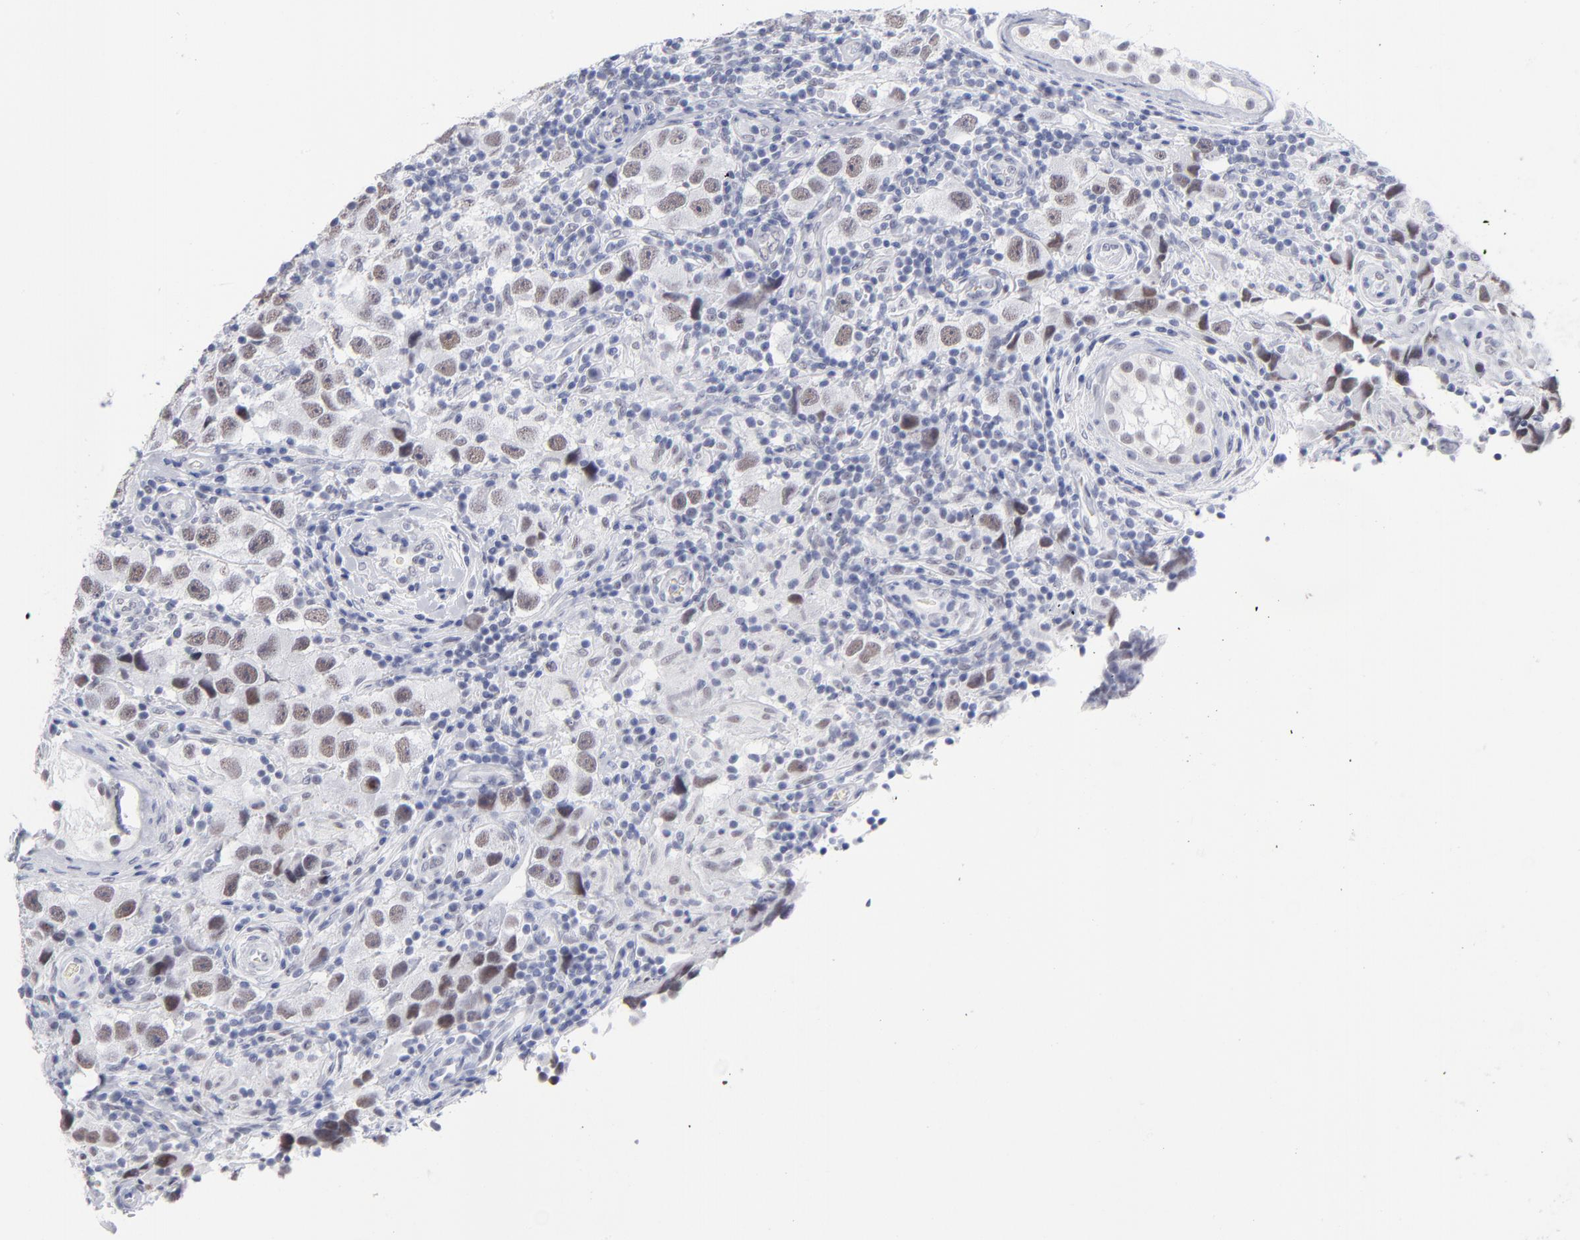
{"staining": {"intensity": "weak", "quantity": ">75%", "location": "nuclear"}, "tissue": "testis cancer", "cell_type": "Tumor cells", "image_type": "cancer", "snomed": [{"axis": "morphology", "description": "Carcinoma, Embryonal, NOS"}, {"axis": "topography", "description": "Testis"}], "caption": "Embryonal carcinoma (testis) stained with DAB immunohistochemistry demonstrates low levels of weak nuclear positivity in about >75% of tumor cells. (DAB (3,3'-diaminobenzidine) IHC with brightfield microscopy, high magnification).", "gene": "SNRPB", "patient": {"sex": "male", "age": 21}}